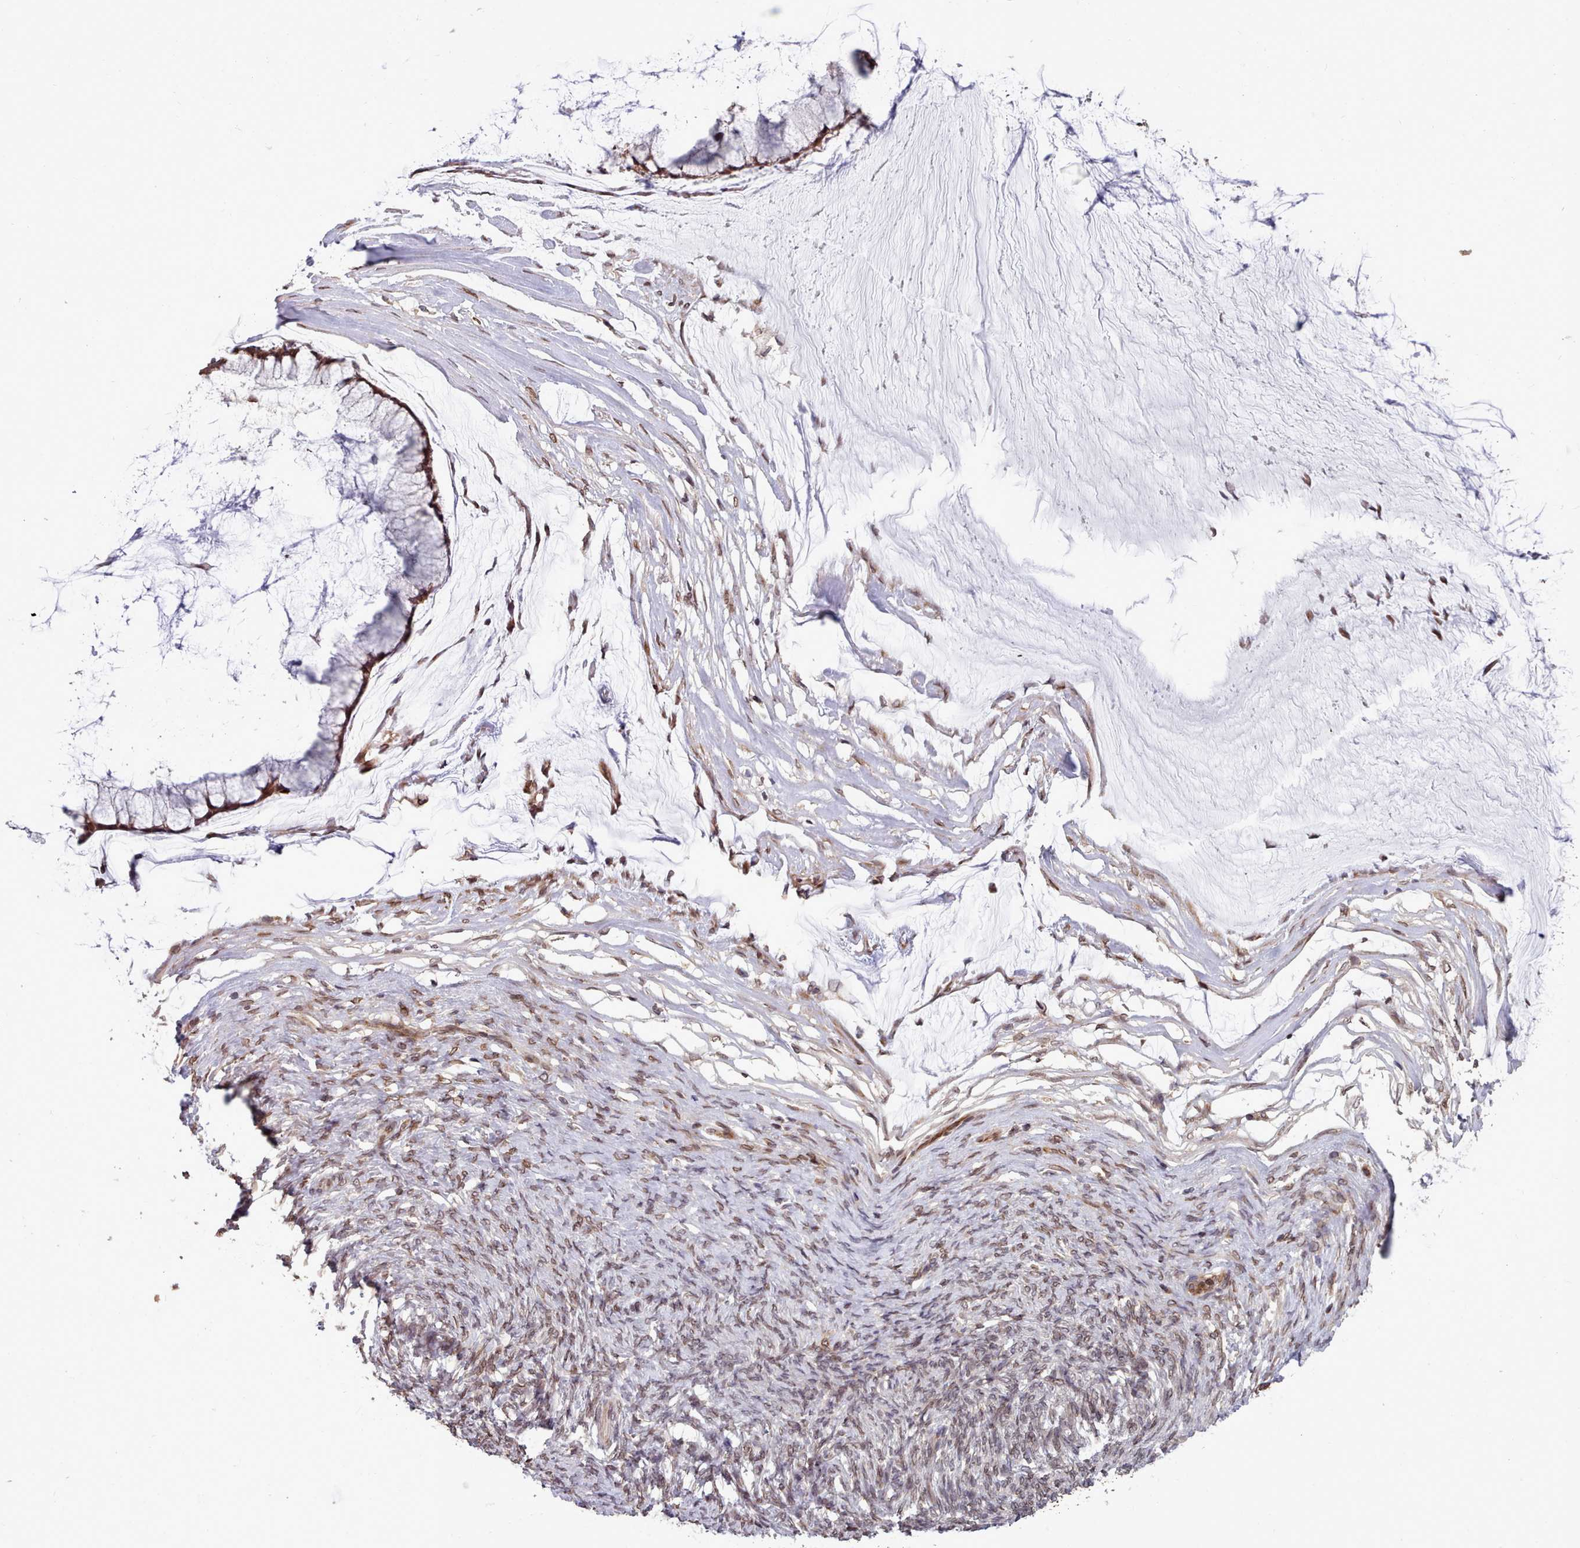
{"staining": {"intensity": "moderate", "quantity": ">75%", "location": "cytoplasmic/membranous,nuclear"}, "tissue": "ovarian cancer", "cell_type": "Tumor cells", "image_type": "cancer", "snomed": [{"axis": "morphology", "description": "Cystadenocarcinoma, mucinous, NOS"}, {"axis": "topography", "description": "Ovary"}], "caption": "This micrograph displays immunohistochemistry staining of human mucinous cystadenocarcinoma (ovarian), with medium moderate cytoplasmic/membranous and nuclear positivity in approximately >75% of tumor cells.", "gene": "TOR1AIP1", "patient": {"sex": "female", "age": 42}}